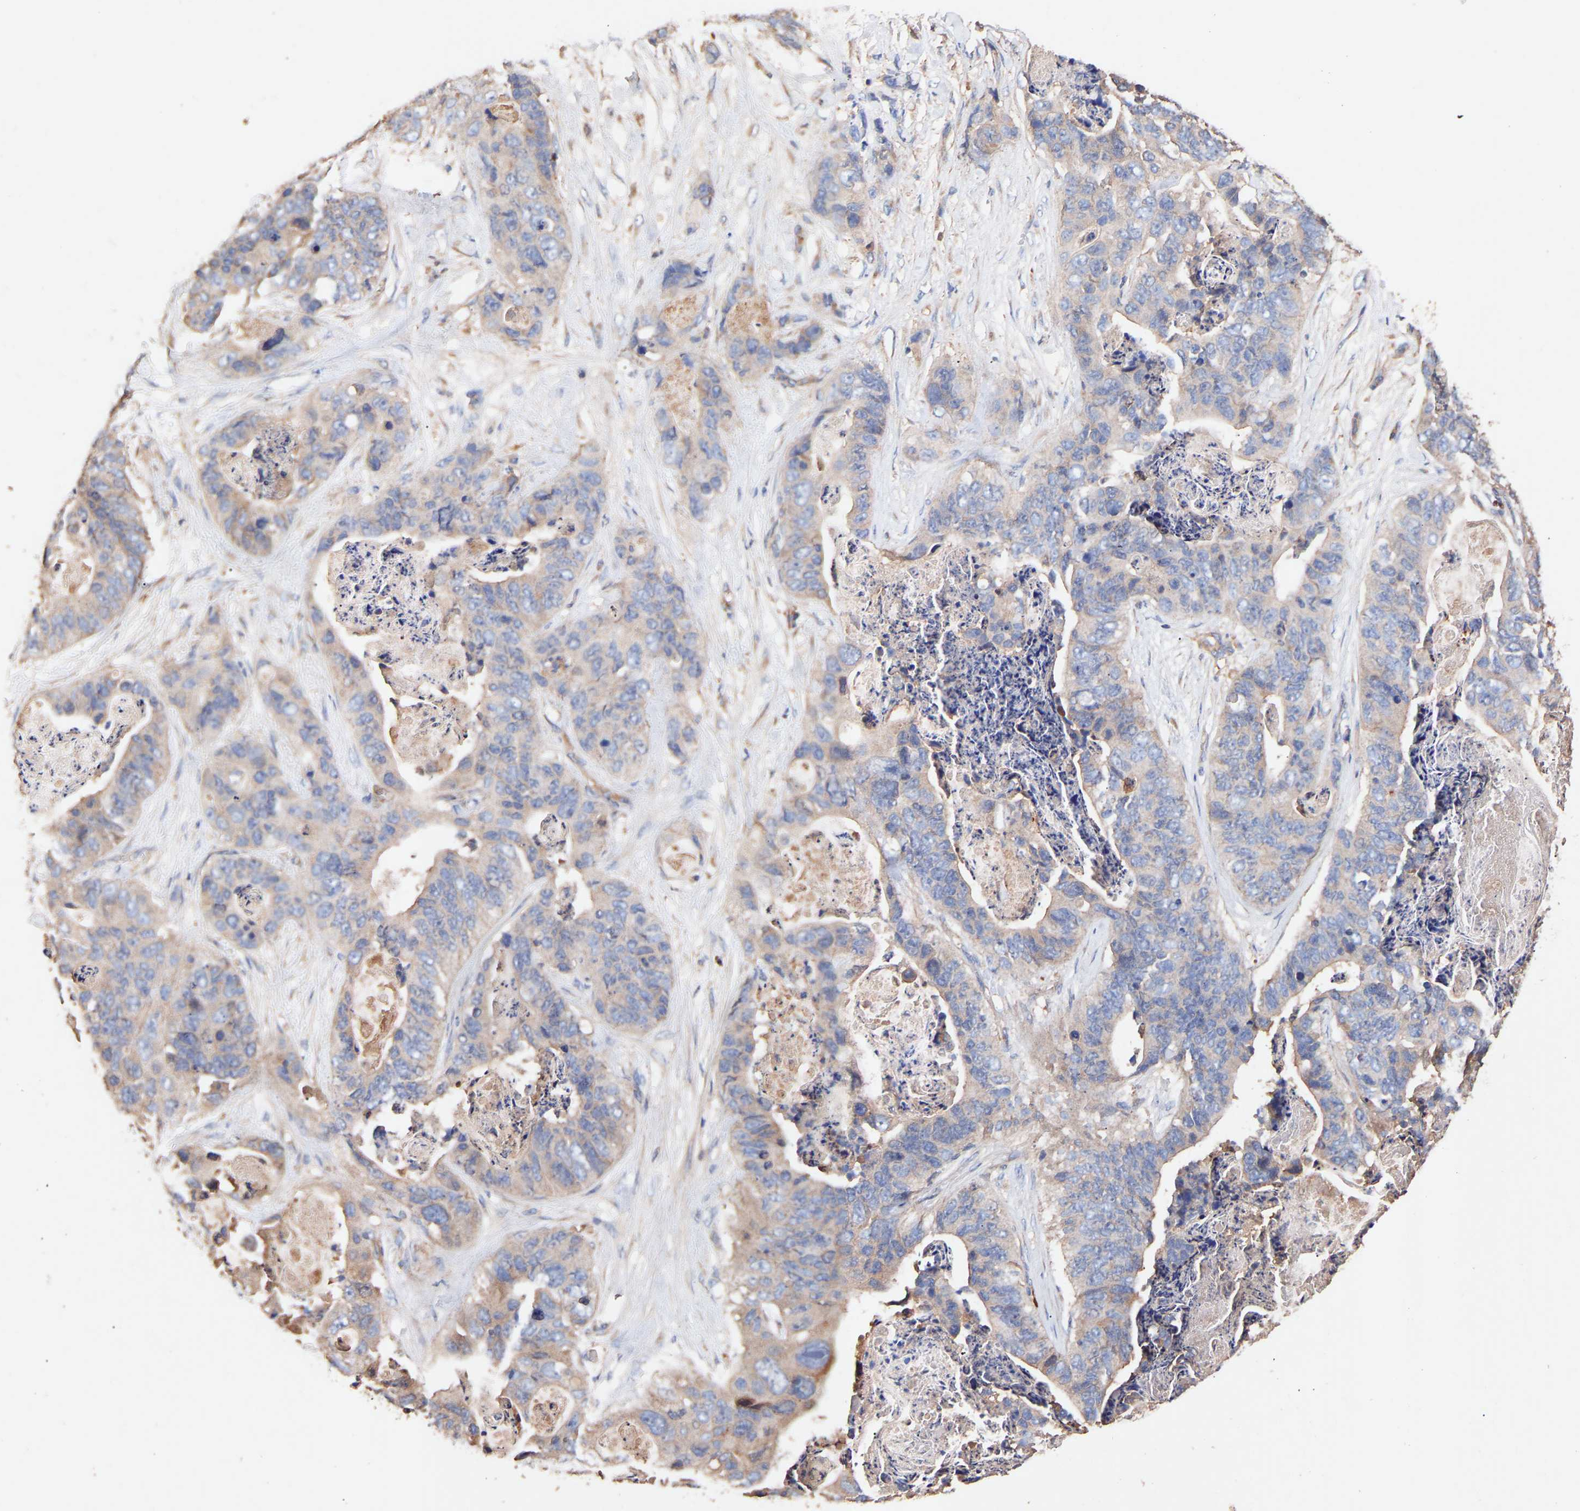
{"staining": {"intensity": "moderate", "quantity": "<25%", "location": "cytoplasmic/membranous"}, "tissue": "stomach cancer", "cell_type": "Tumor cells", "image_type": "cancer", "snomed": [{"axis": "morphology", "description": "Adenocarcinoma, NOS"}, {"axis": "topography", "description": "Stomach"}], "caption": "Immunohistochemical staining of stomach cancer shows low levels of moderate cytoplasmic/membranous protein positivity in approximately <25% of tumor cells. (Brightfield microscopy of DAB IHC at high magnification).", "gene": "TMEM268", "patient": {"sex": "female", "age": 89}}